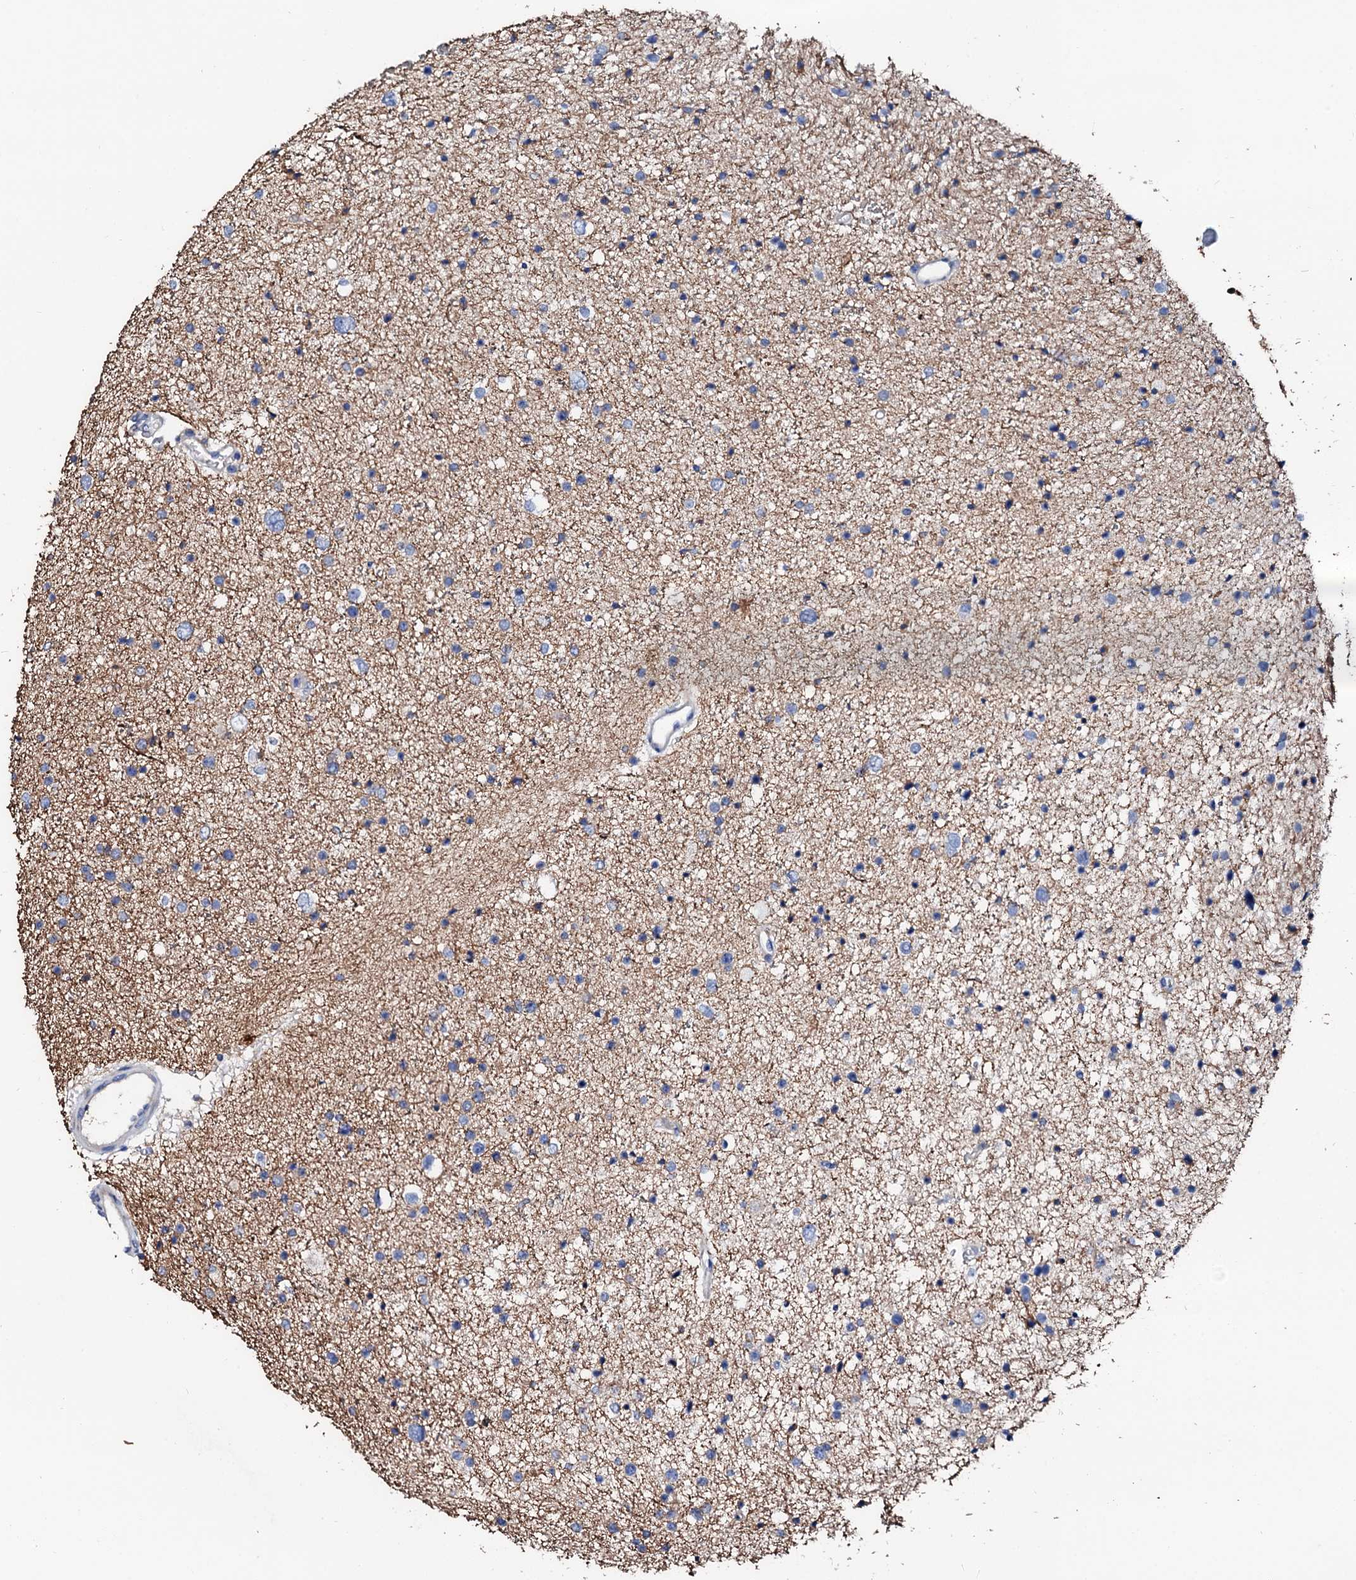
{"staining": {"intensity": "negative", "quantity": "none", "location": "none"}, "tissue": "glioma", "cell_type": "Tumor cells", "image_type": "cancer", "snomed": [{"axis": "morphology", "description": "Glioma, malignant, Low grade"}, {"axis": "topography", "description": "Brain"}], "caption": "Tumor cells show no significant protein staining in malignant low-grade glioma.", "gene": "SLC10A7", "patient": {"sex": "female", "age": 37}}